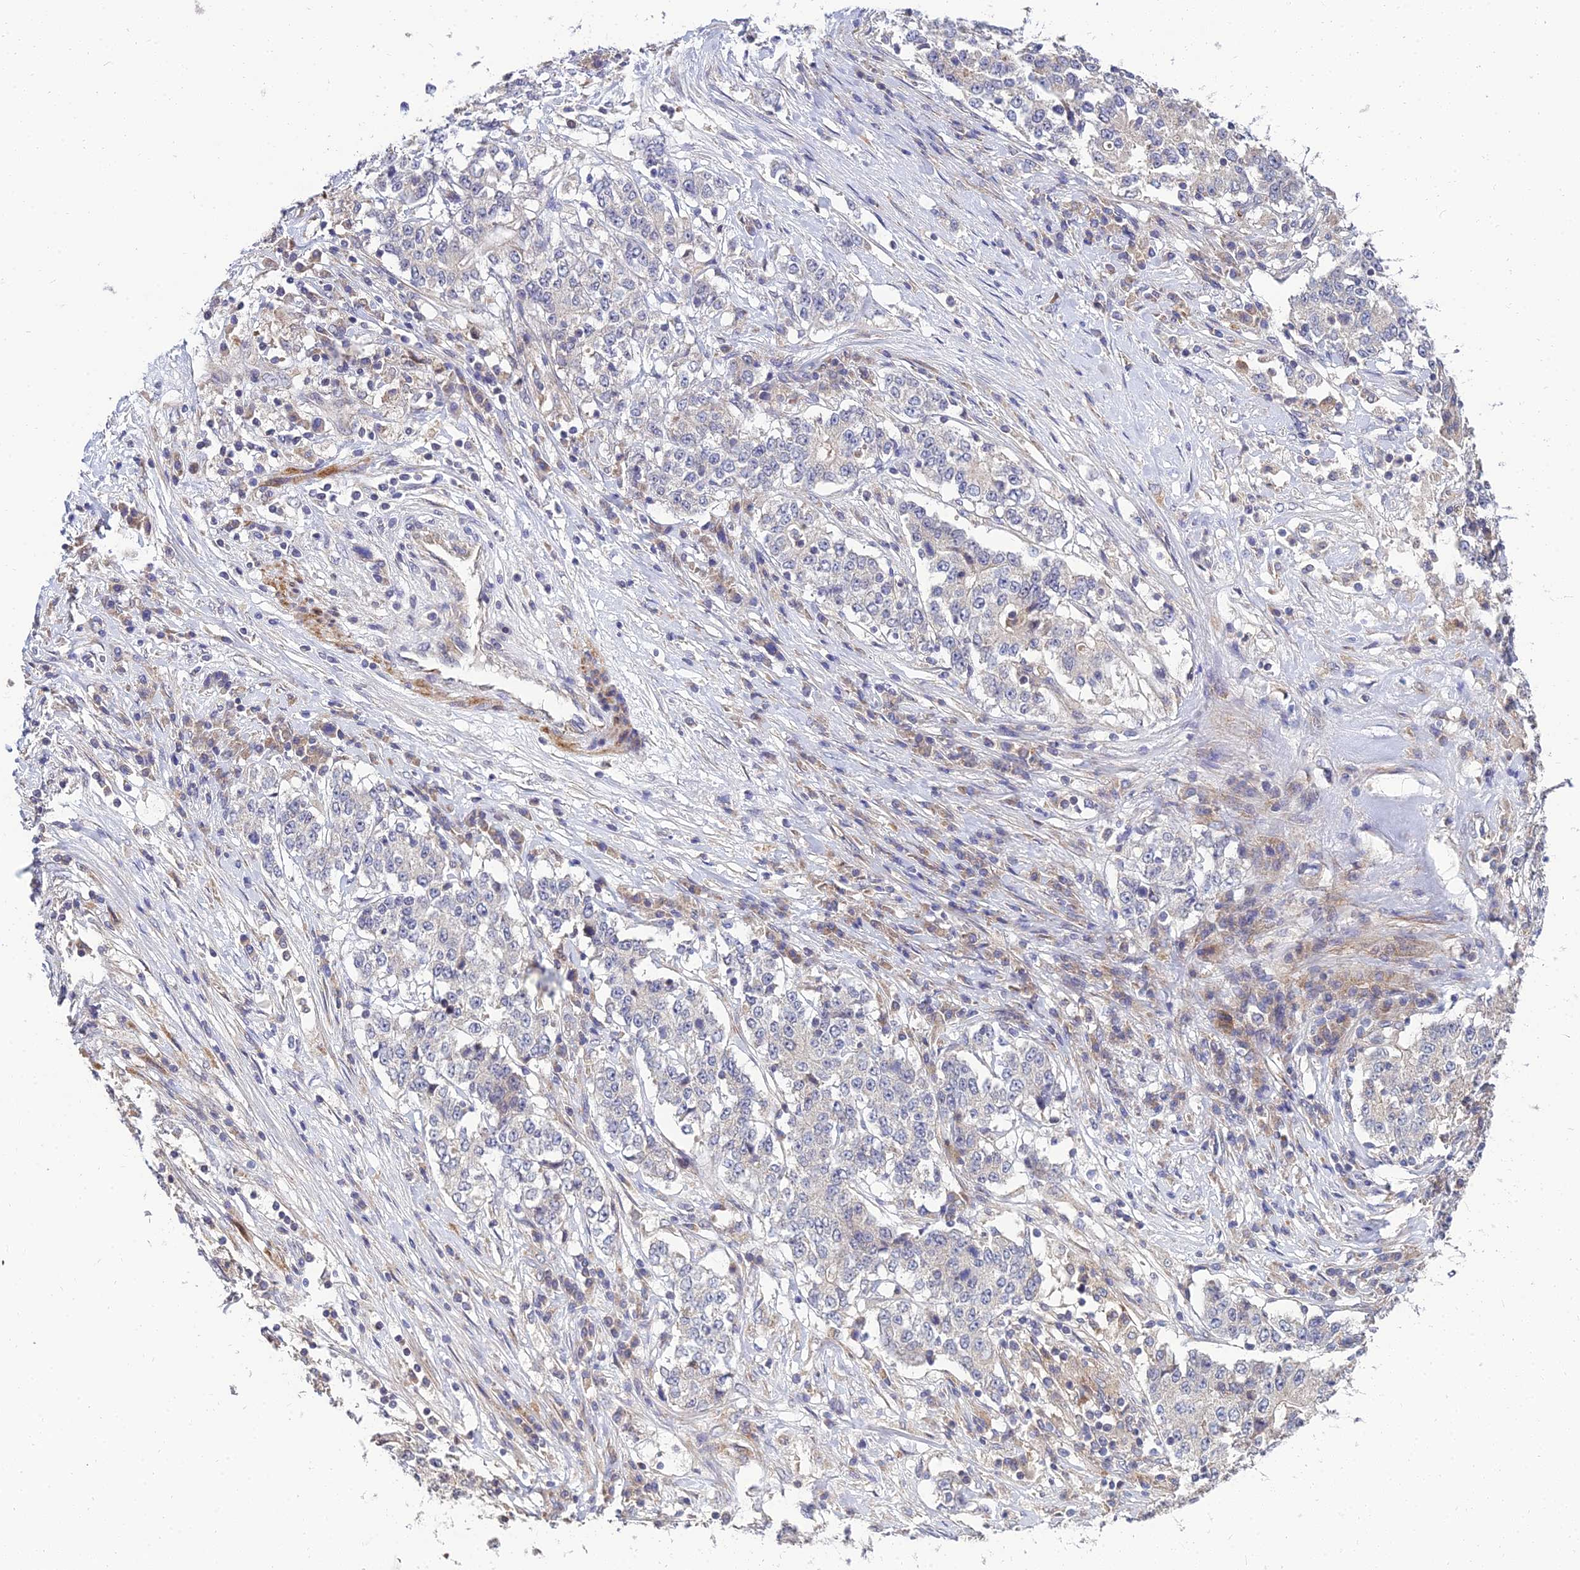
{"staining": {"intensity": "negative", "quantity": "none", "location": "none"}, "tissue": "stomach cancer", "cell_type": "Tumor cells", "image_type": "cancer", "snomed": [{"axis": "morphology", "description": "Adenocarcinoma, NOS"}, {"axis": "topography", "description": "Stomach"}], "caption": "High magnification brightfield microscopy of stomach adenocarcinoma stained with DAB (brown) and counterstained with hematoxylin (blue): tumor cells show no significant positivity.", "gene": "NPY", "patient": {"sex": "male", "age": 59}}